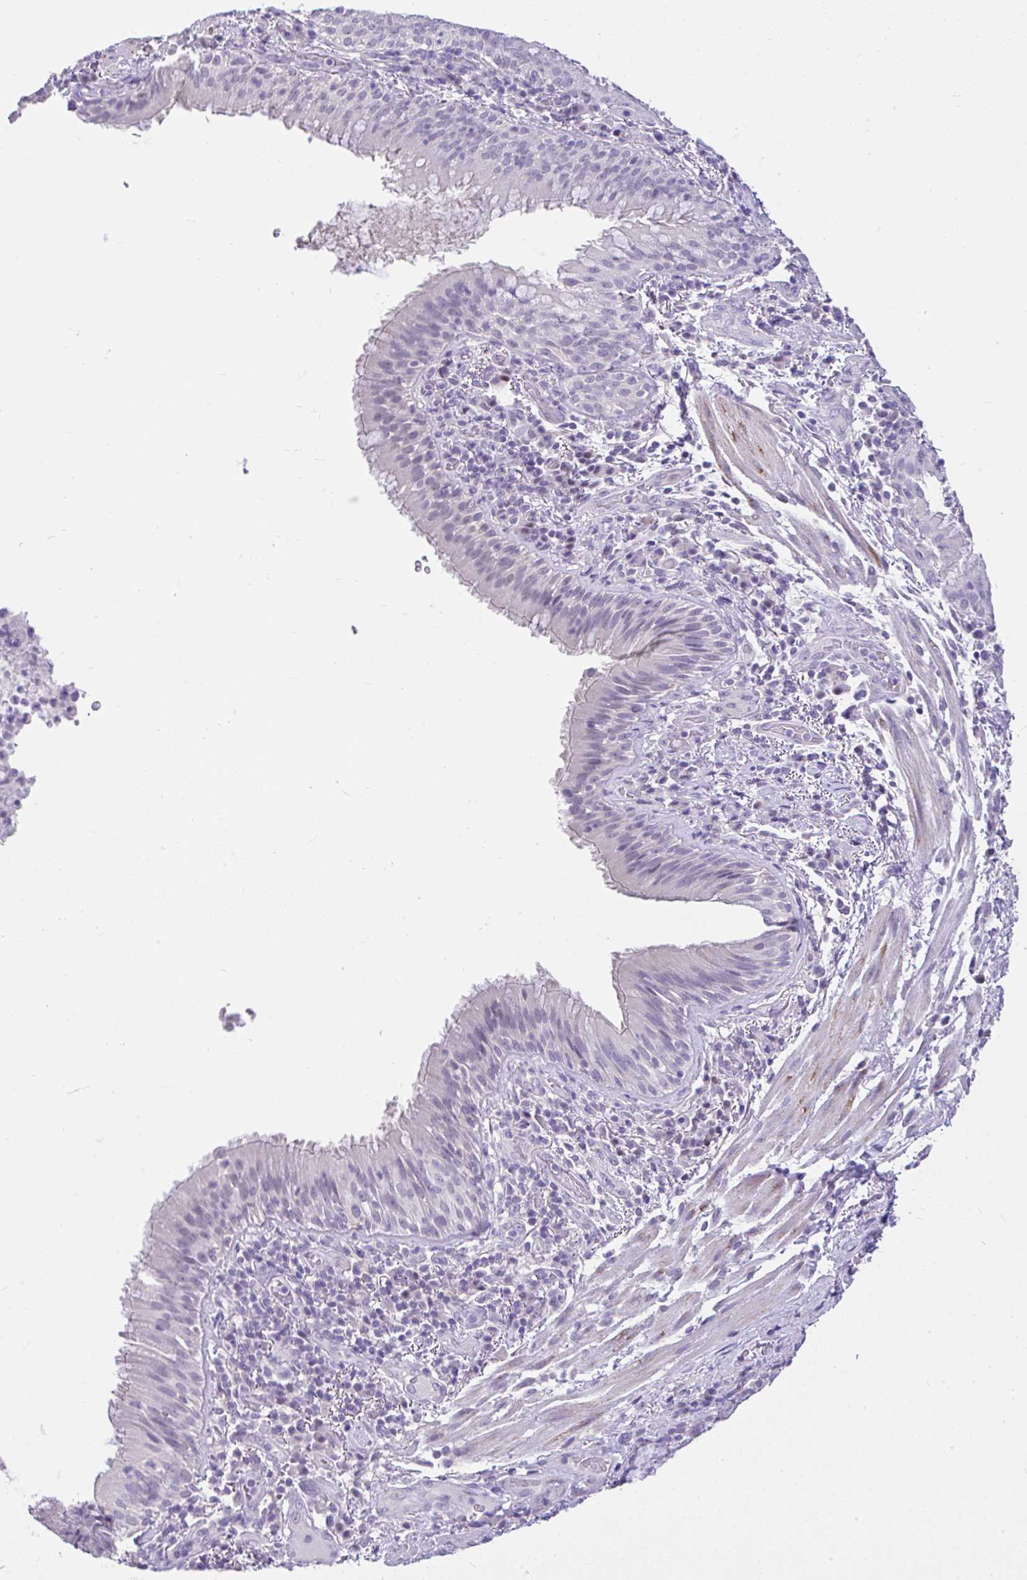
{"staining": {"intensity": "negative", "quantity": "none", "location": "none"}, "tissue": "bronchus", "cell_type": "Respiratory epithelial cells", "image_type": "normal", "snomed": [{"axis": "morphology", "description": "Normal tissue, NOS"}, {"axis": "topography", "description": "Cartilage tissue"}, {"axis": "topography", "description": "Bronchus"}], "caption": "Human bronchus stained for a protein using immunohistochemistry (IHC) shows no staining in respiratory epithelial cells.", "gene": "CTU1", "patient": {"sex": "male", "age": 56}}